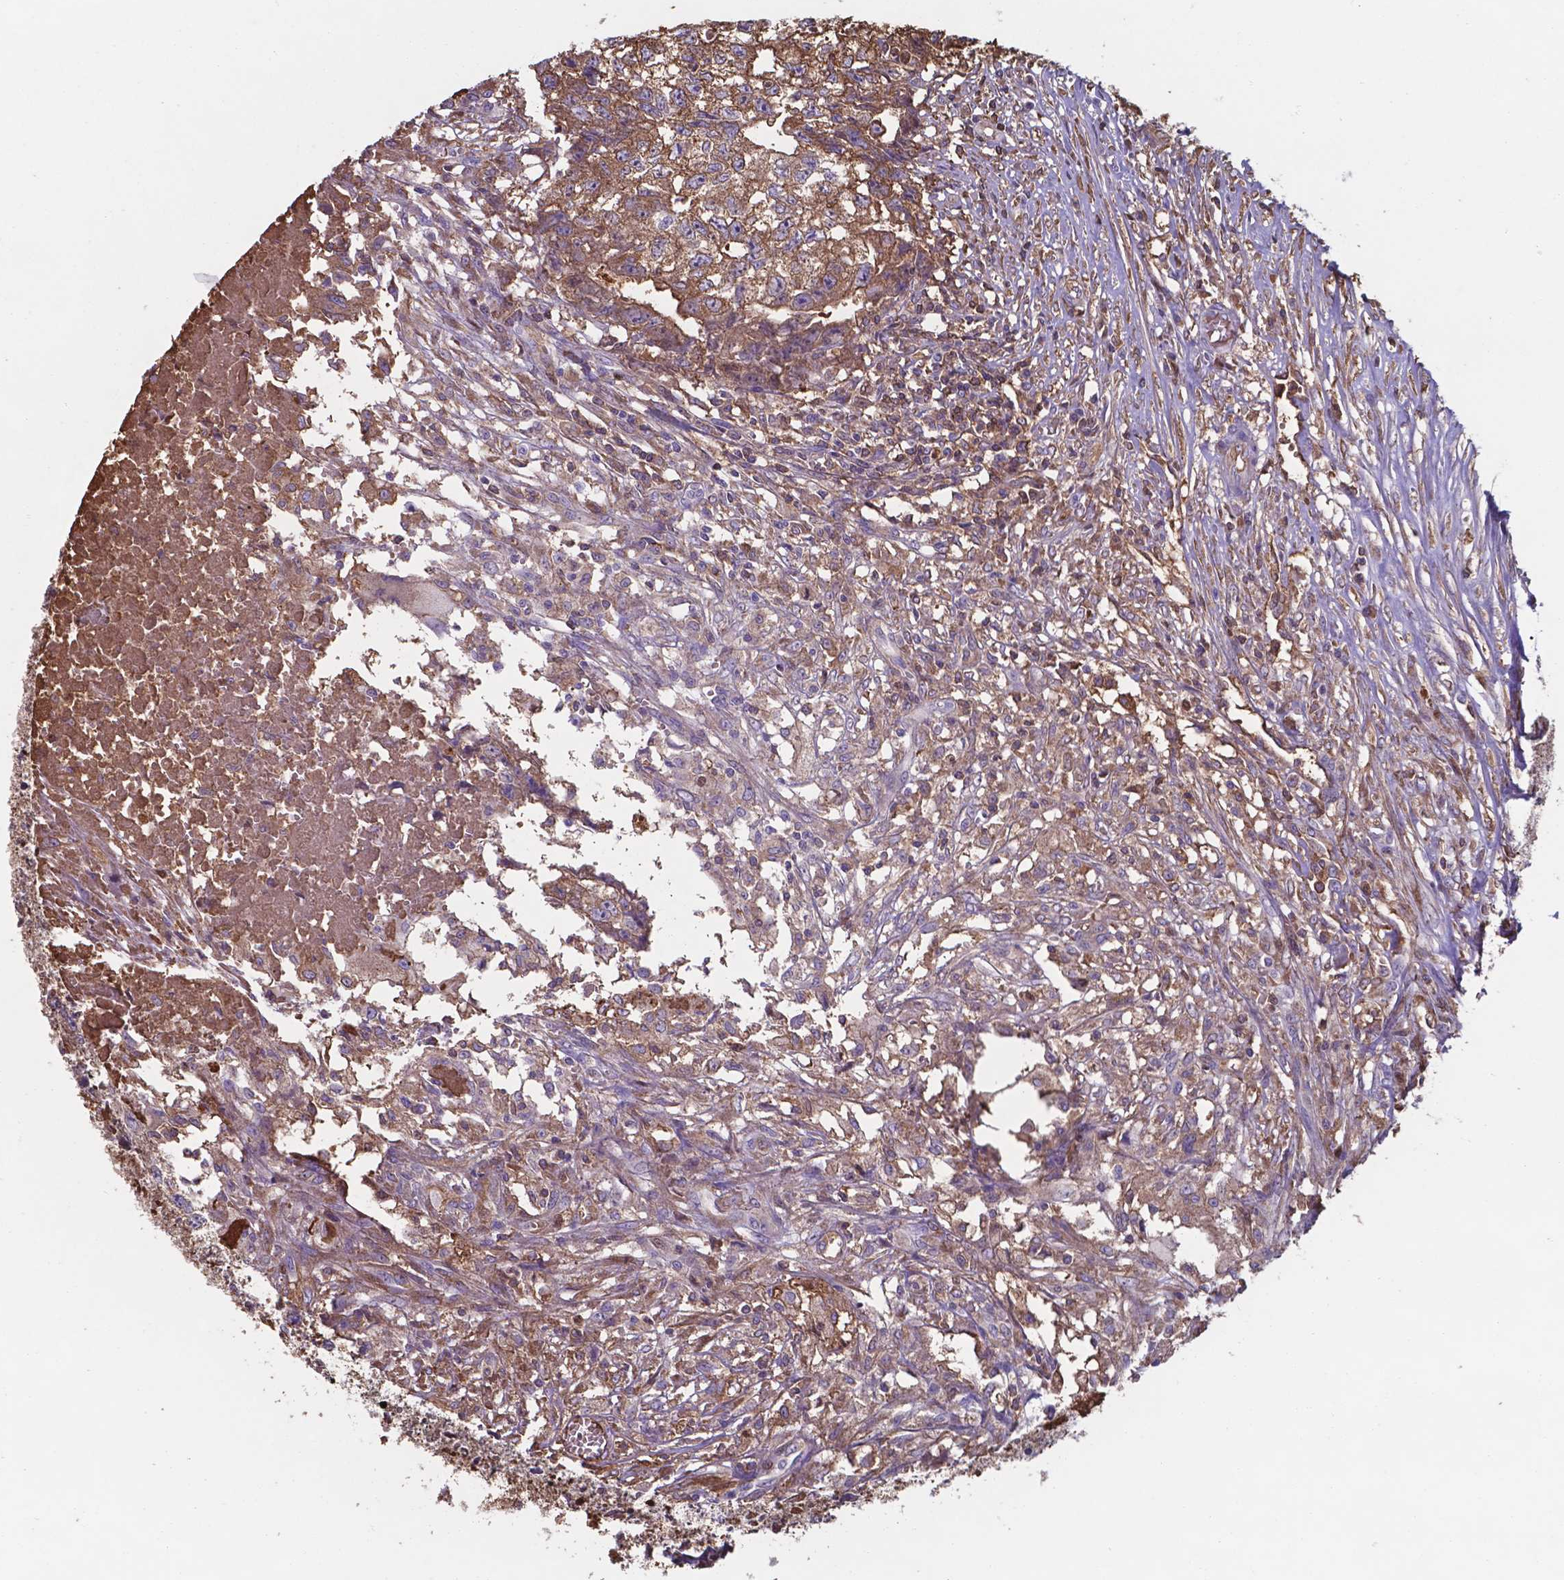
{"staining": {"intensity": "moderate", "quantity": ">75%", "location": "cytoplasmic/membranous"}, "tissue": "testis cancer", "cell_type": "Tumor cells", "image_type": "cancer", "snomed": [{"axis": "morphology", "description": "Carcinoma, Embryonal, NOS"}, {"axis": "morphology", "description": "Teratoma, malignant, NOS"}, {"axis": "topography", "description": "Testis"}], "caption": "Testis cancer (embryonal carcinoma) was stained to show a protein in brown. There is medium levels of moderate cytoplasmic/membranous expression in about >75% of tumor cells.", "gene": "SERPINA1", "patient": {"sex": "male", "age": 24}}